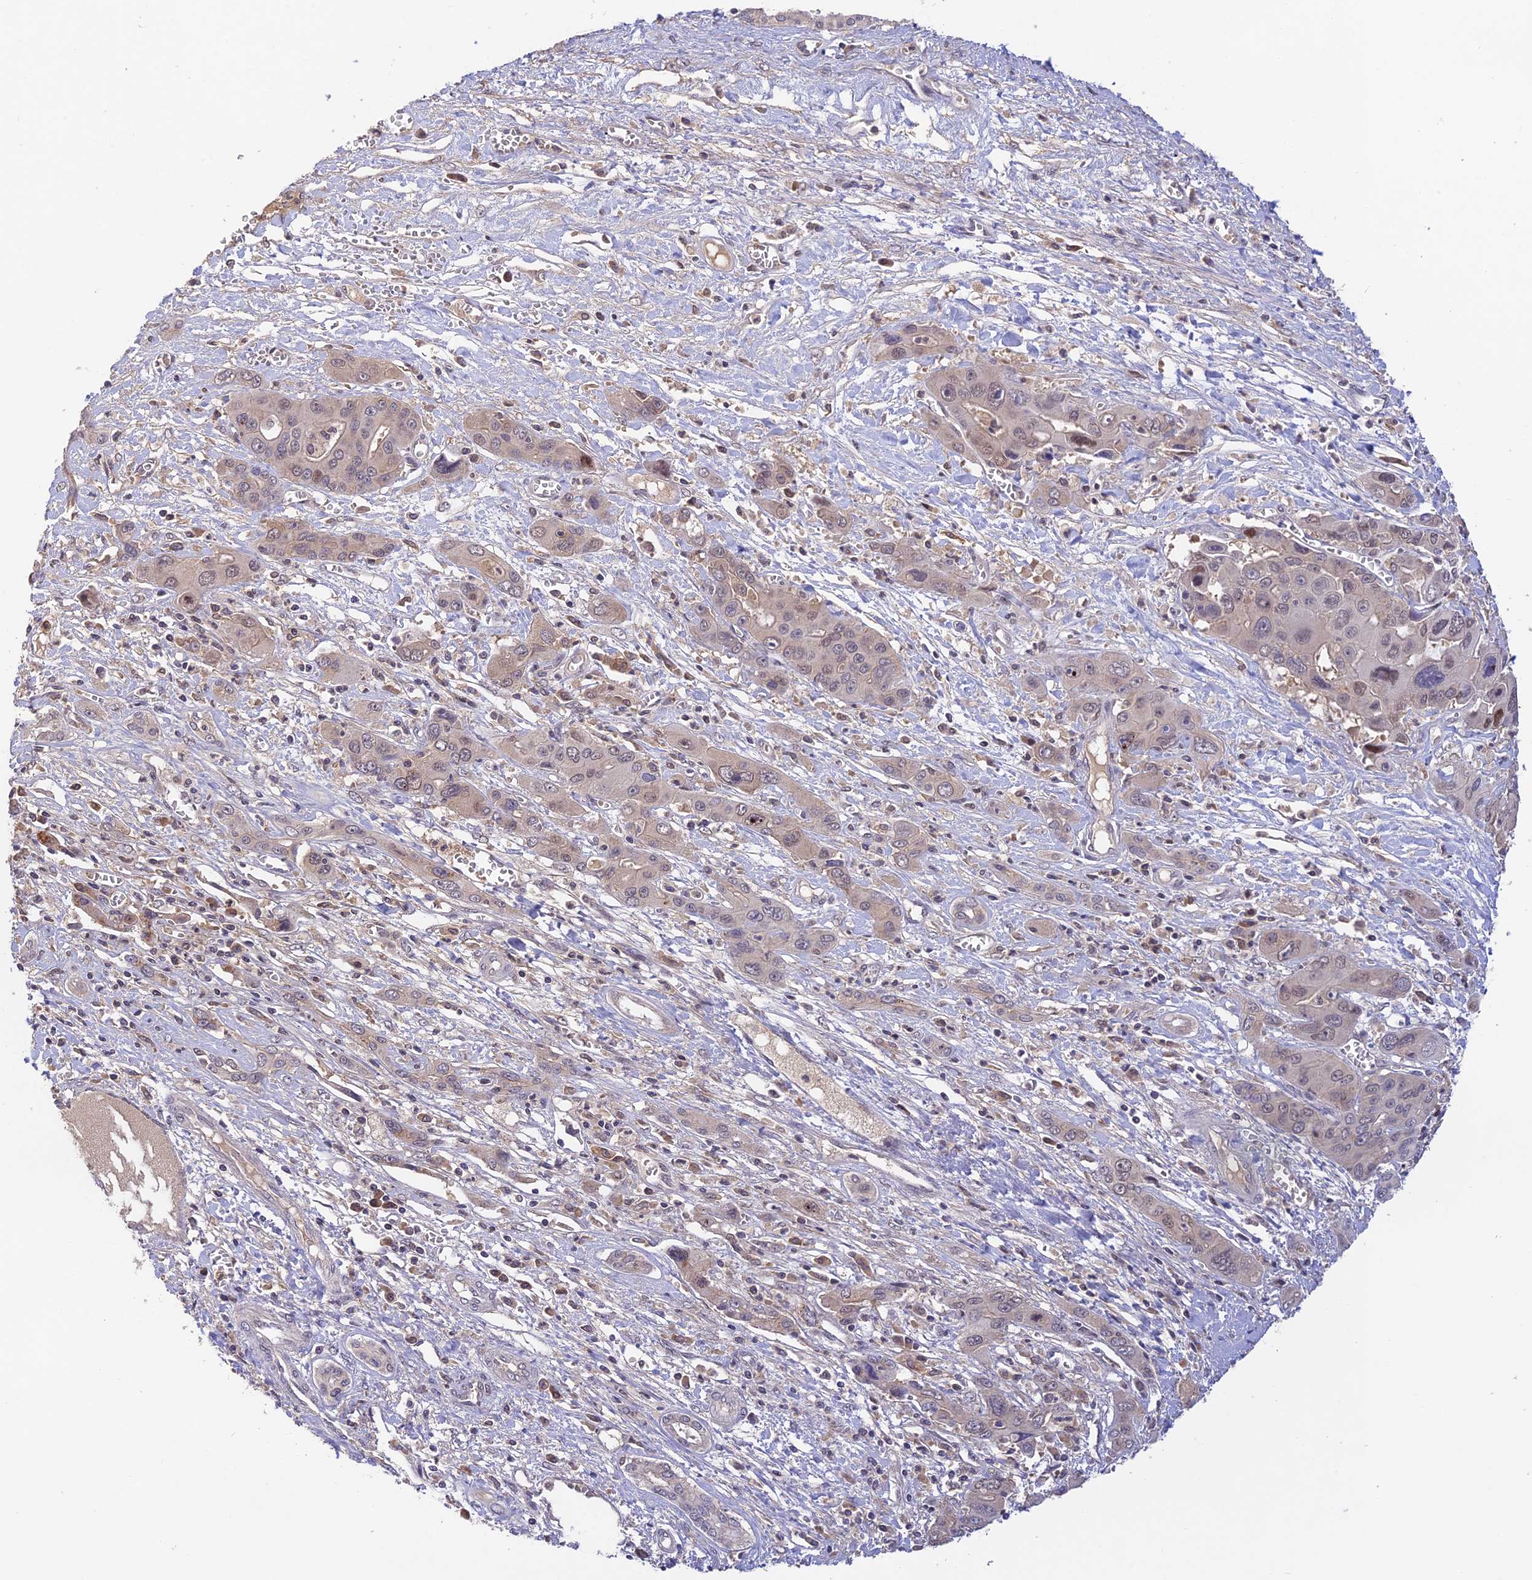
{"staining": {"intensity": "moderate", "quantity": "<25%", "location": "nuclear"}, "tissue": "liver cancer", "cell_type": "Tumor cells", "image_type": "cancer", "snomed": [{"axis": "morphology", "description": "Cholangiocarcinoma"}, {"axis": "topography", "description": "Liver"}], "caption": "The image reveals a brown stain indicating the presence of a protein in the nuclear of tumor cells in cholangiocarcinoma (liver).", "gene": "ZNF436", "patient": {"sex": "male", "age": 67}}